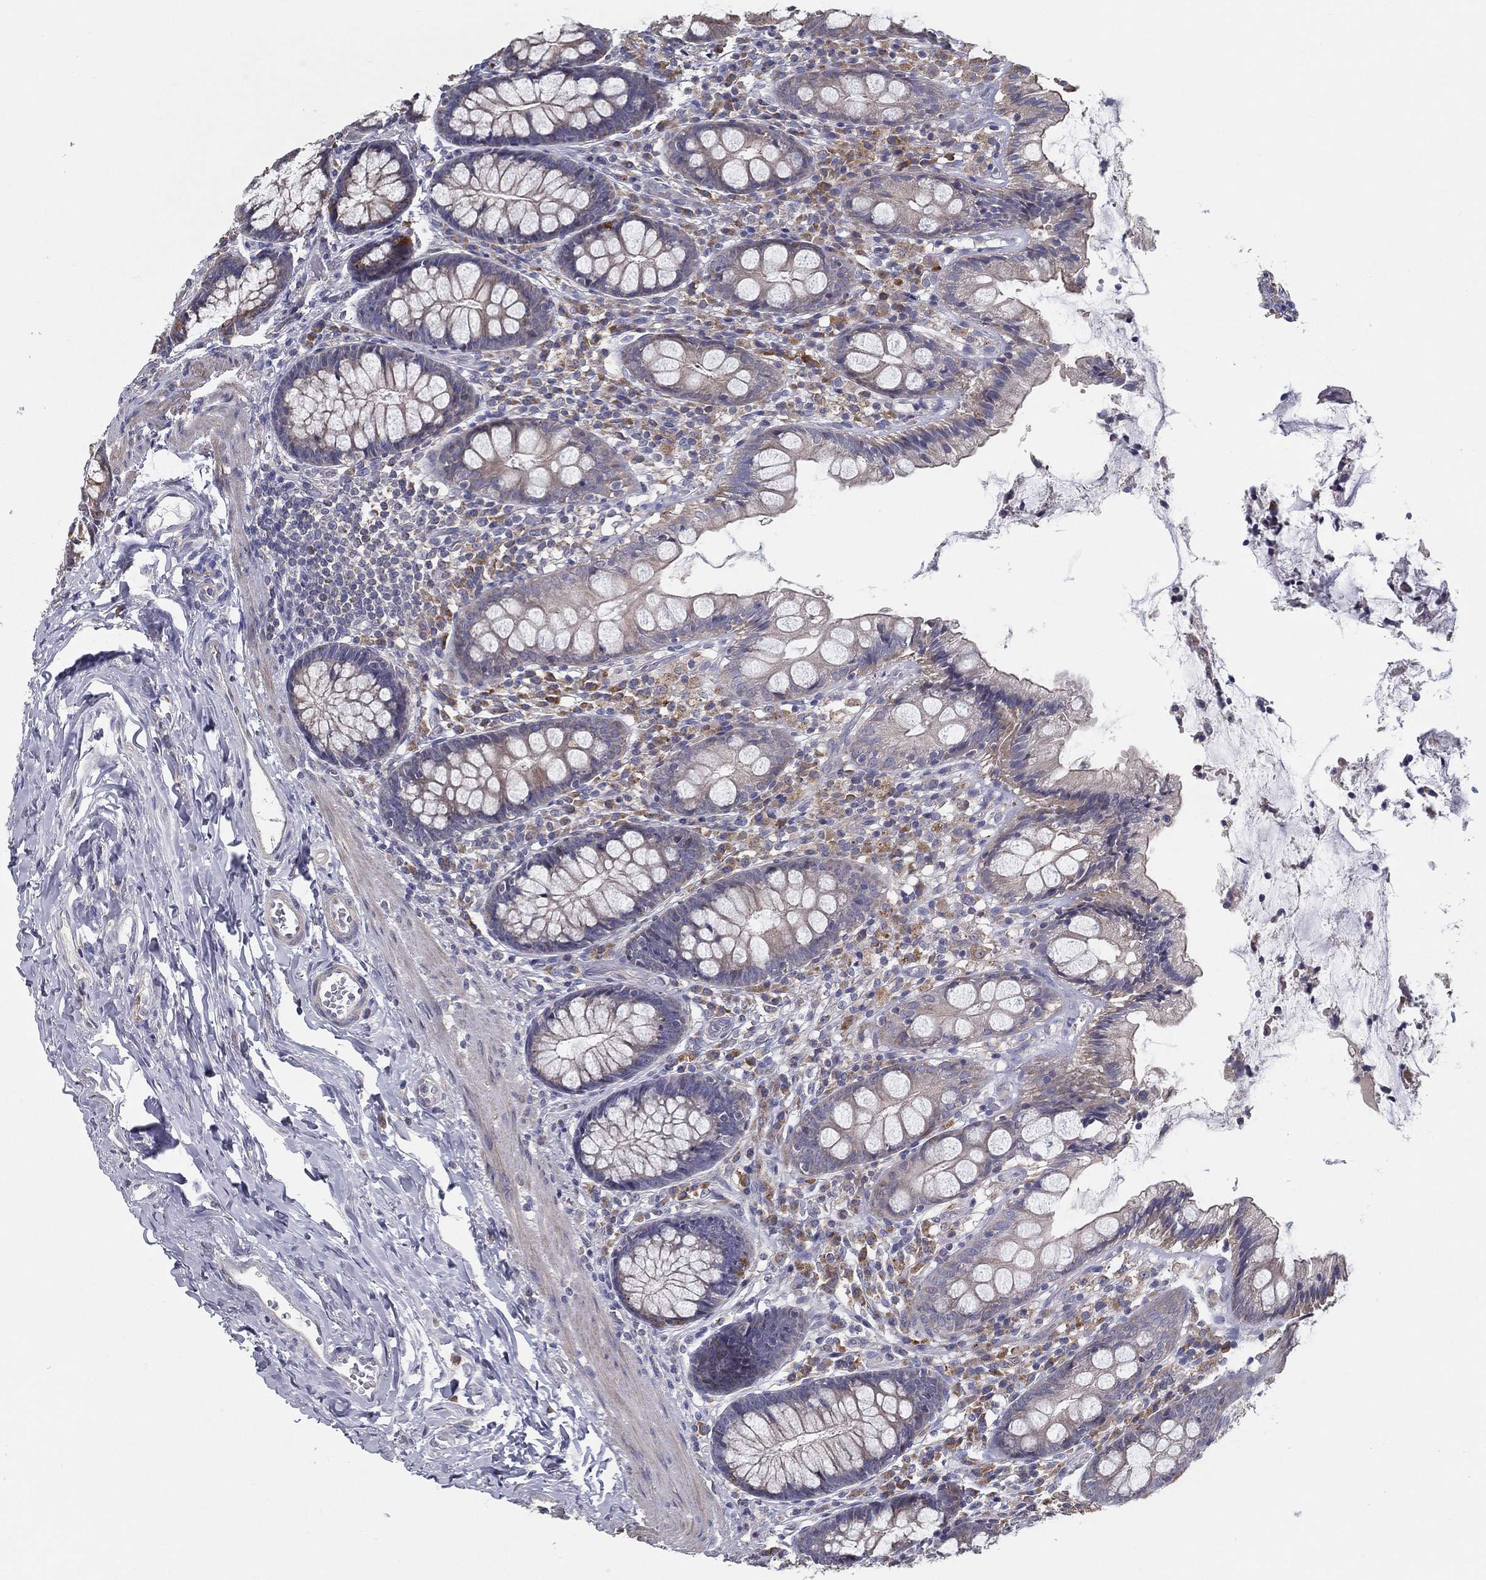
{"staining": {"intensity": "negative", "quantity": "none", "location": "none"}, "tissue": "colon", "cell_type": "Endothelial cells", "image_type": "normal", "snomed": [{"axis": "morphology", "description": "Normal tissue, NOS"}, {"axis": "topography", "description": "Colon"}], "caption": "IHC photomicrograph of unremarkable colon: colon stained with DAB (3,3'-diaminobenzidine) exhibits no significant protein positivity in endothelial cells. Brightfield microscopy of IHC stained with DAB (brown) and hematoxylin (blue), captured at high magnification.", "gene": "PCSK1", "patient": {"sex": "female", "age": 86}}